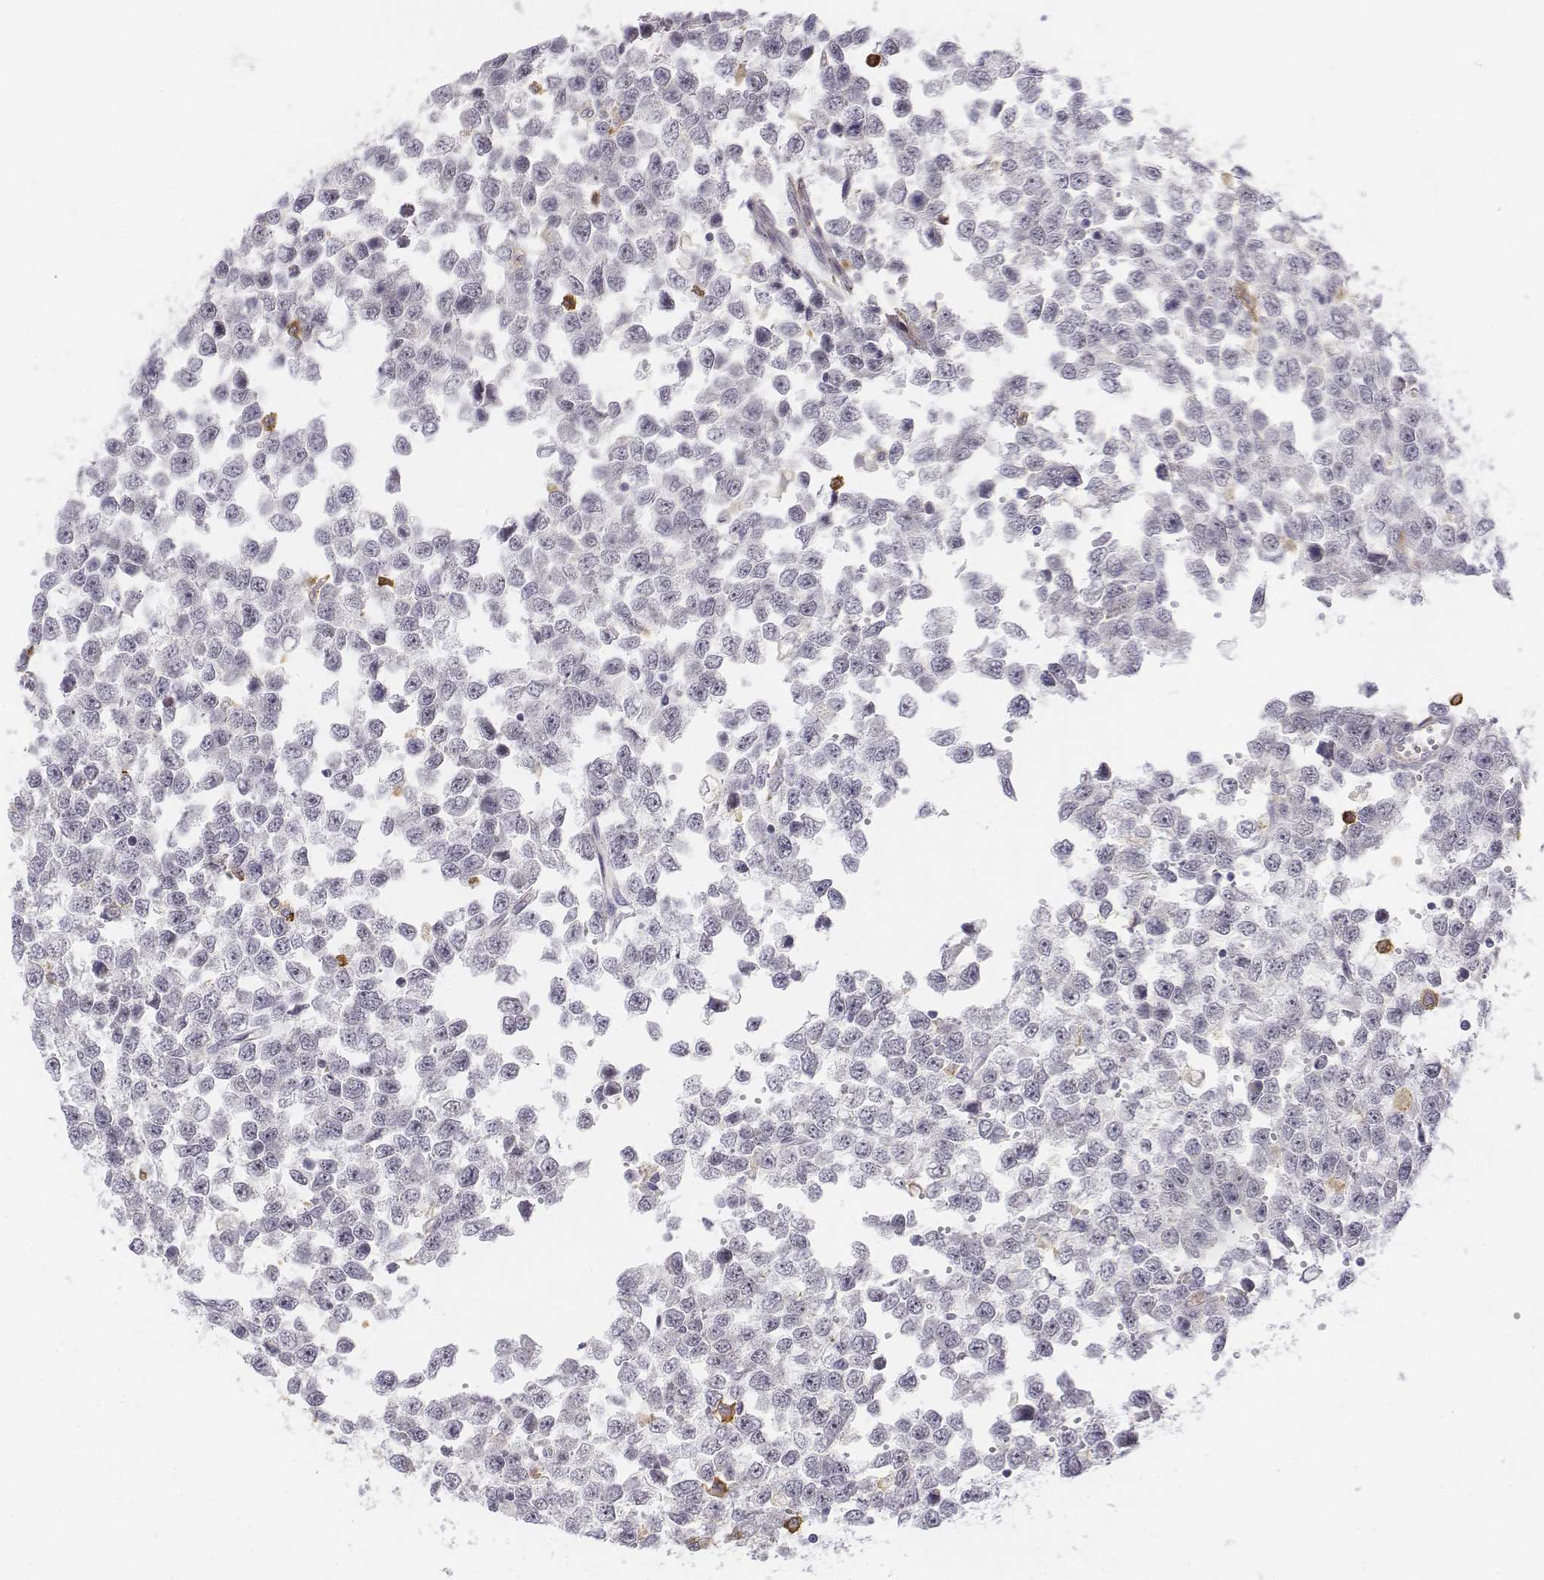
{"staining": {"intensity": "negative", "quantity": "none", "location": "none"}, "tissue": "testis cancer", "cell_type": "Tumor cells", "image_type": "cancer", "snomed": [{"axis": "morphology", "description": "Normal tissue, NOS"}, {"axis": "morphology", "description": "Seminoma, NOS"}, {"axis": "topography", "description": "Testis"}, {"axis": "topography", "description": "Epididymis"}], "caption": "There is no significant staining in tumor cells of testis cancer.", "gene": "CD14", "patient": {"sex": "male", "age": 34}}